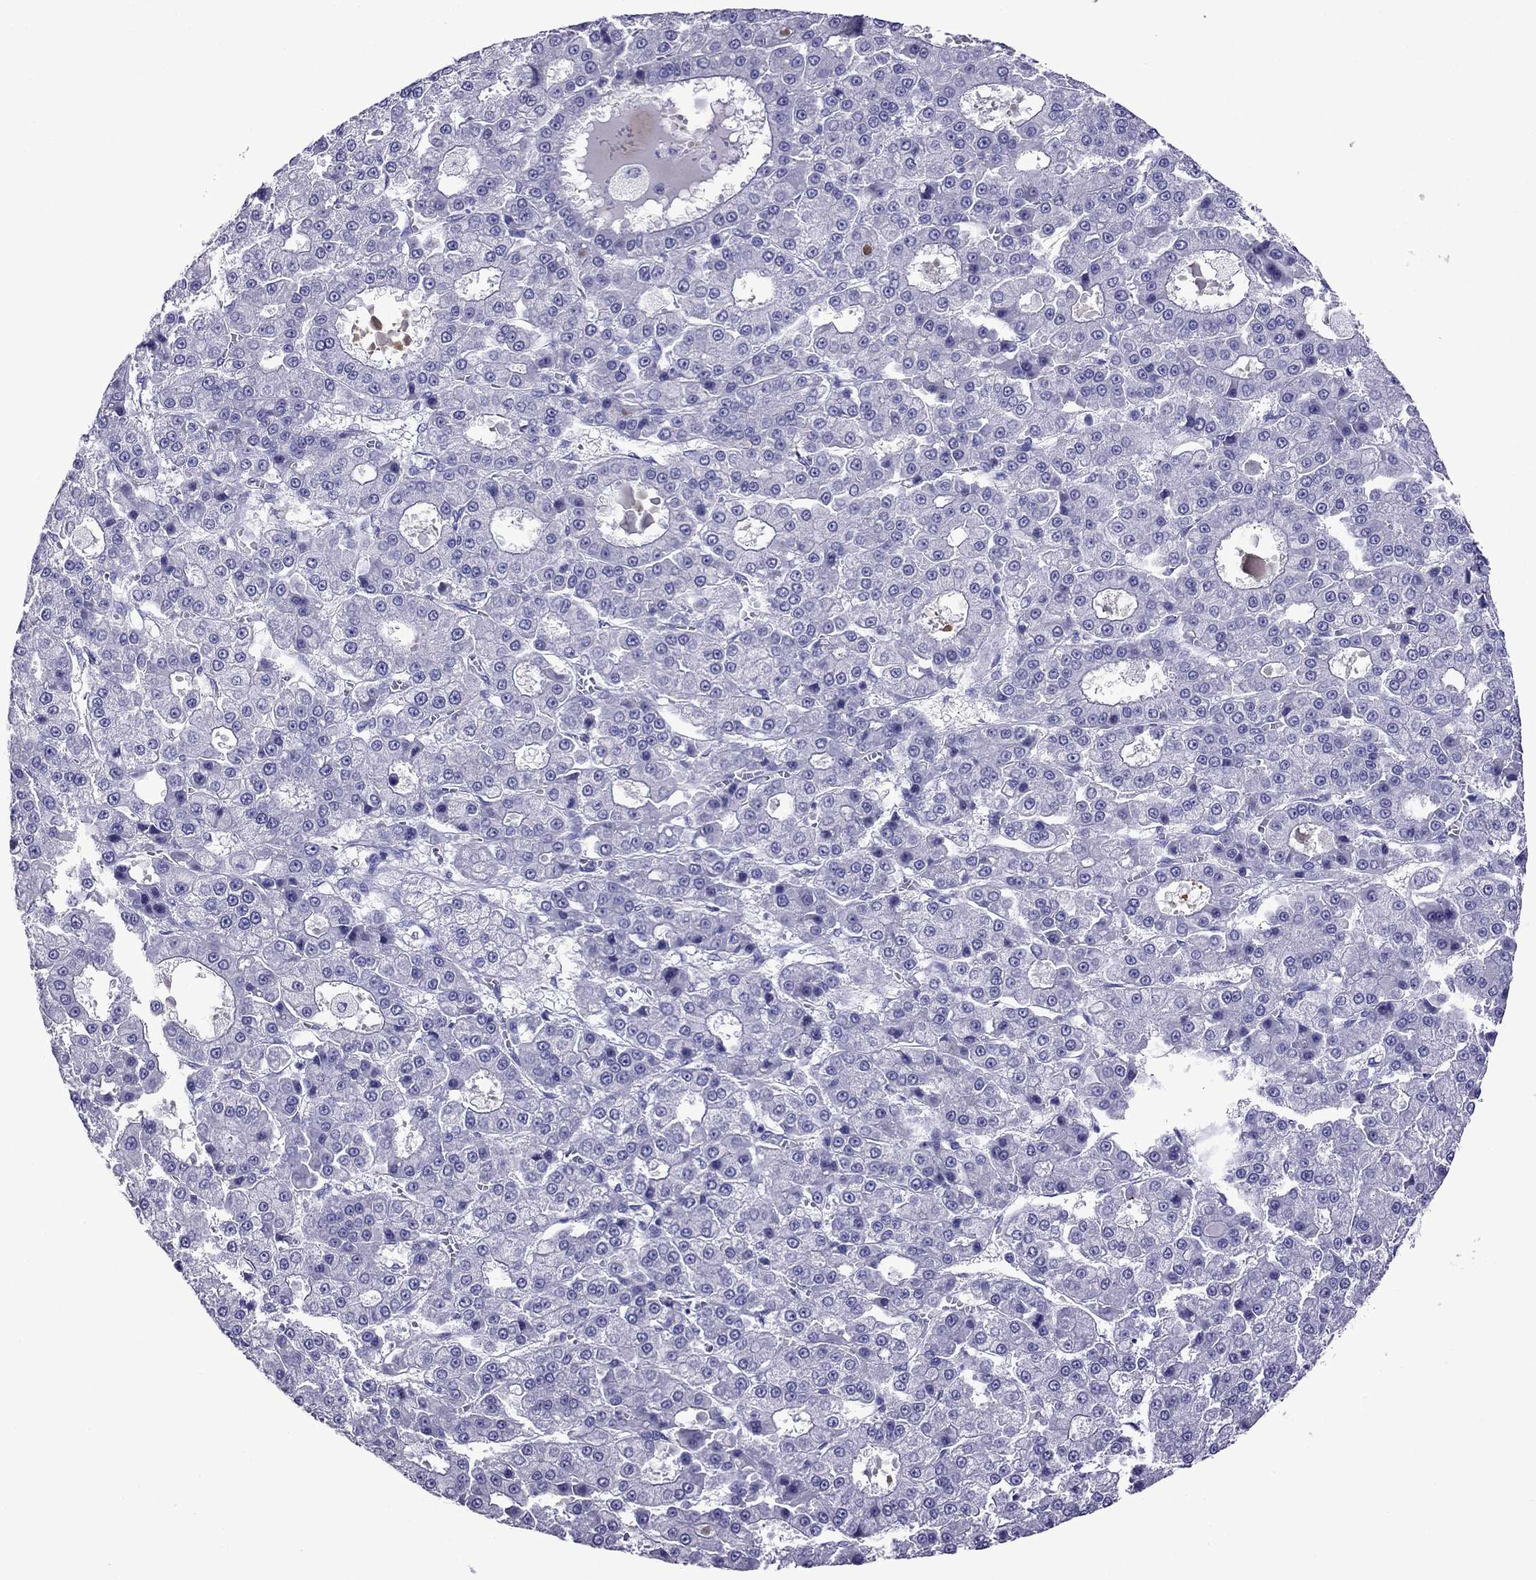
{"staining": {"intensity": "negative", "quantity": "none", "location": "none"}, "tissue": "liver cancer", "cell_type": "Tumor cells", "image_type": "cancer", "snomed": [{"axis": "morphology", "description": "Carcinoma, Hepatocellular, NOS"}, {"axis": "topography", "description": "Liver"}], "caption": "Liver cancer stained for a protein using immunohistochemistry (IHC) displays no expression tumor cells.", "gene": "CRYBA1", "patient": {"sex": "male", "age": 70}}